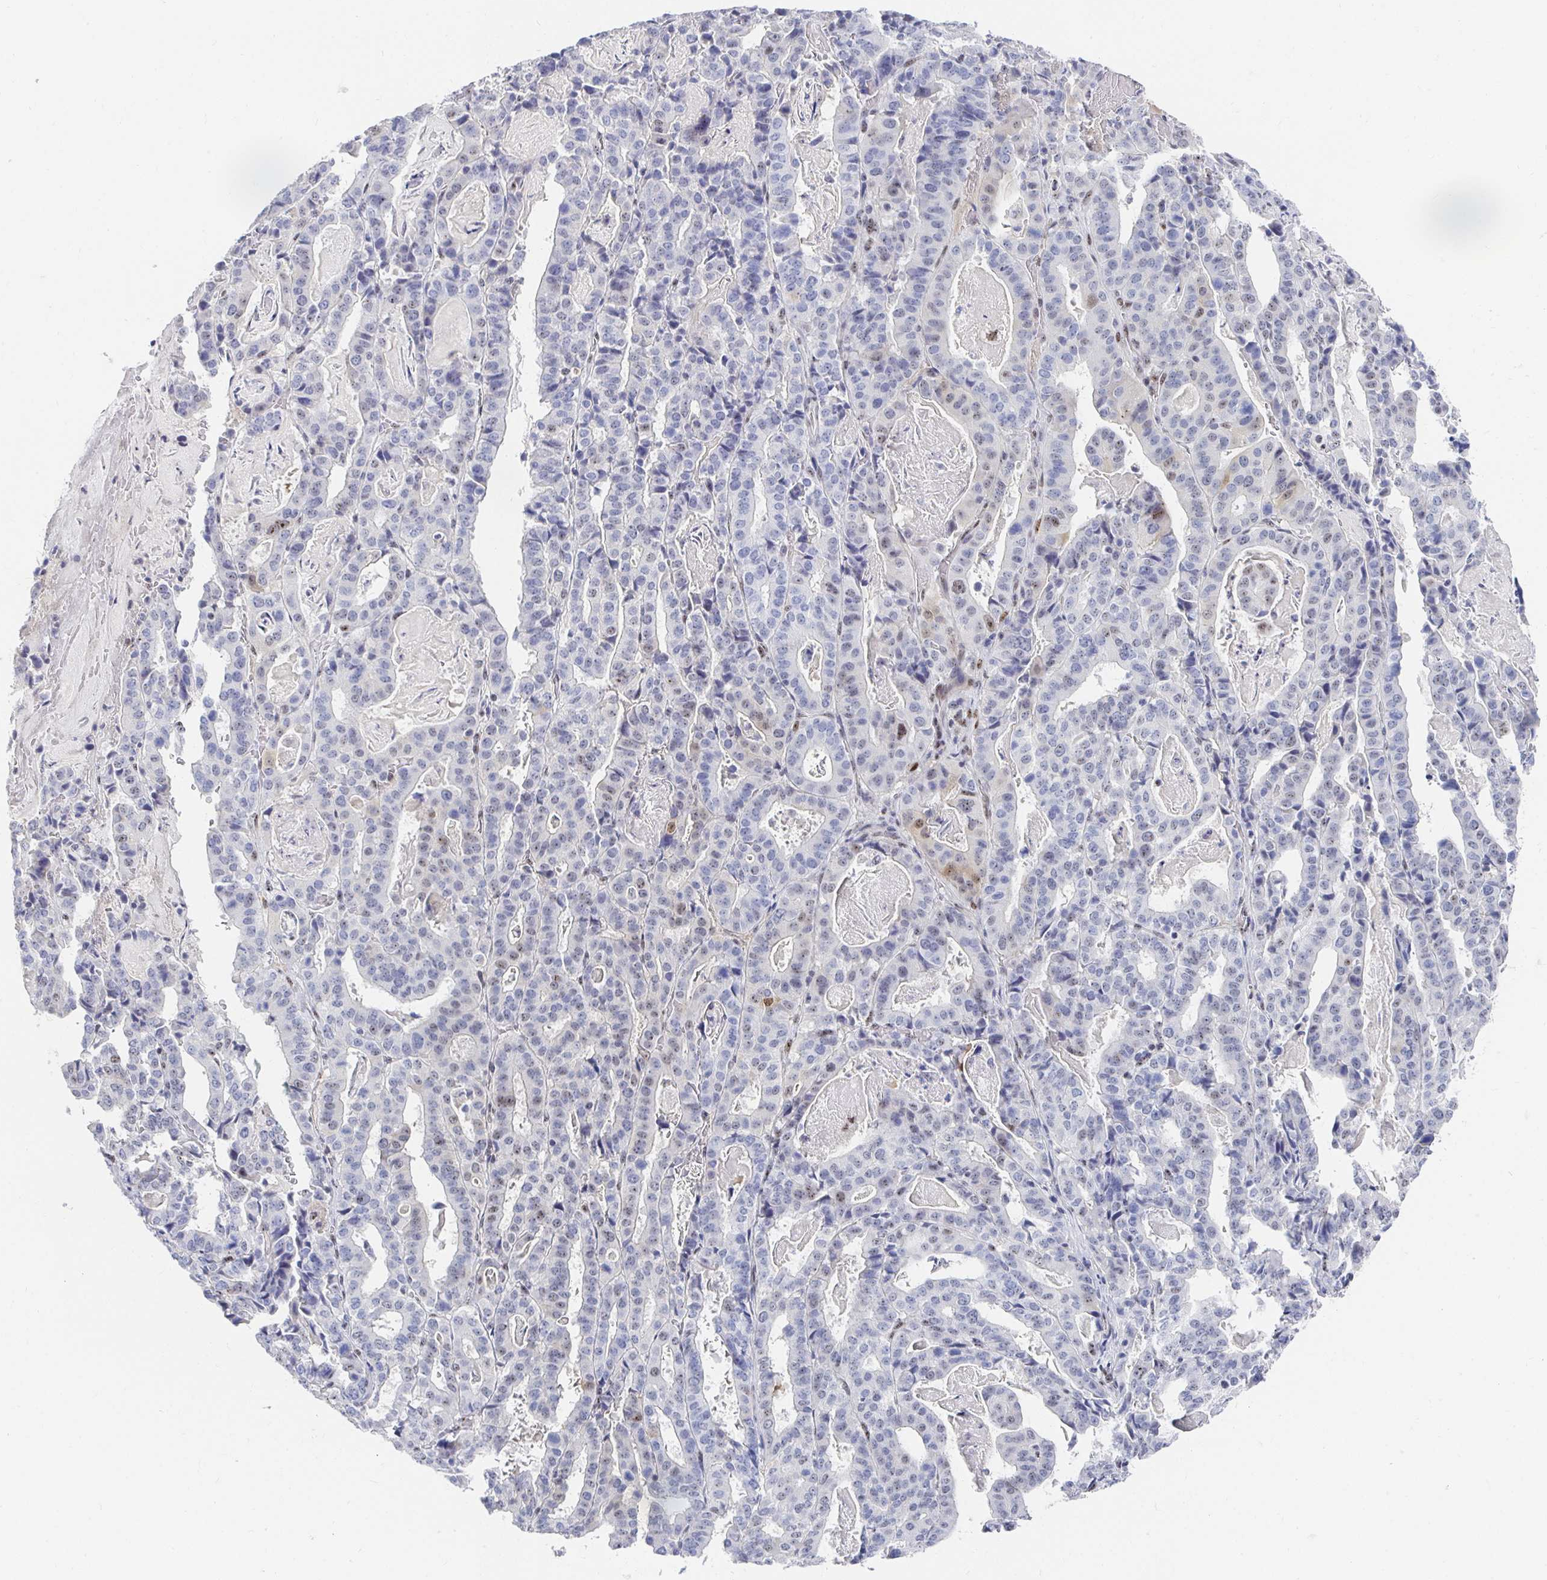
{"staining": {"intensity": "moderate", "quantity": "<25%", "location": "nuclear"}, "tissue": "stomach cancer", "cell_type": "Tumor cells", "image_type": "cancer", "snomed": [{"axis": "morphology", "description": "Adenocarcinoma, NOS"}, {"axis": "topography", "description": "Stomach"}], "caption": "Tumor cells demonstrate low levels of moderate nuclear expression in approximately <25% of cells in human stomach cancer (adenocarcinoma). The protein is shown in brown color, while the nuclei are stained blue.", "gene": "CLIC3", "patient": {"sex": "male", "age": 48}}